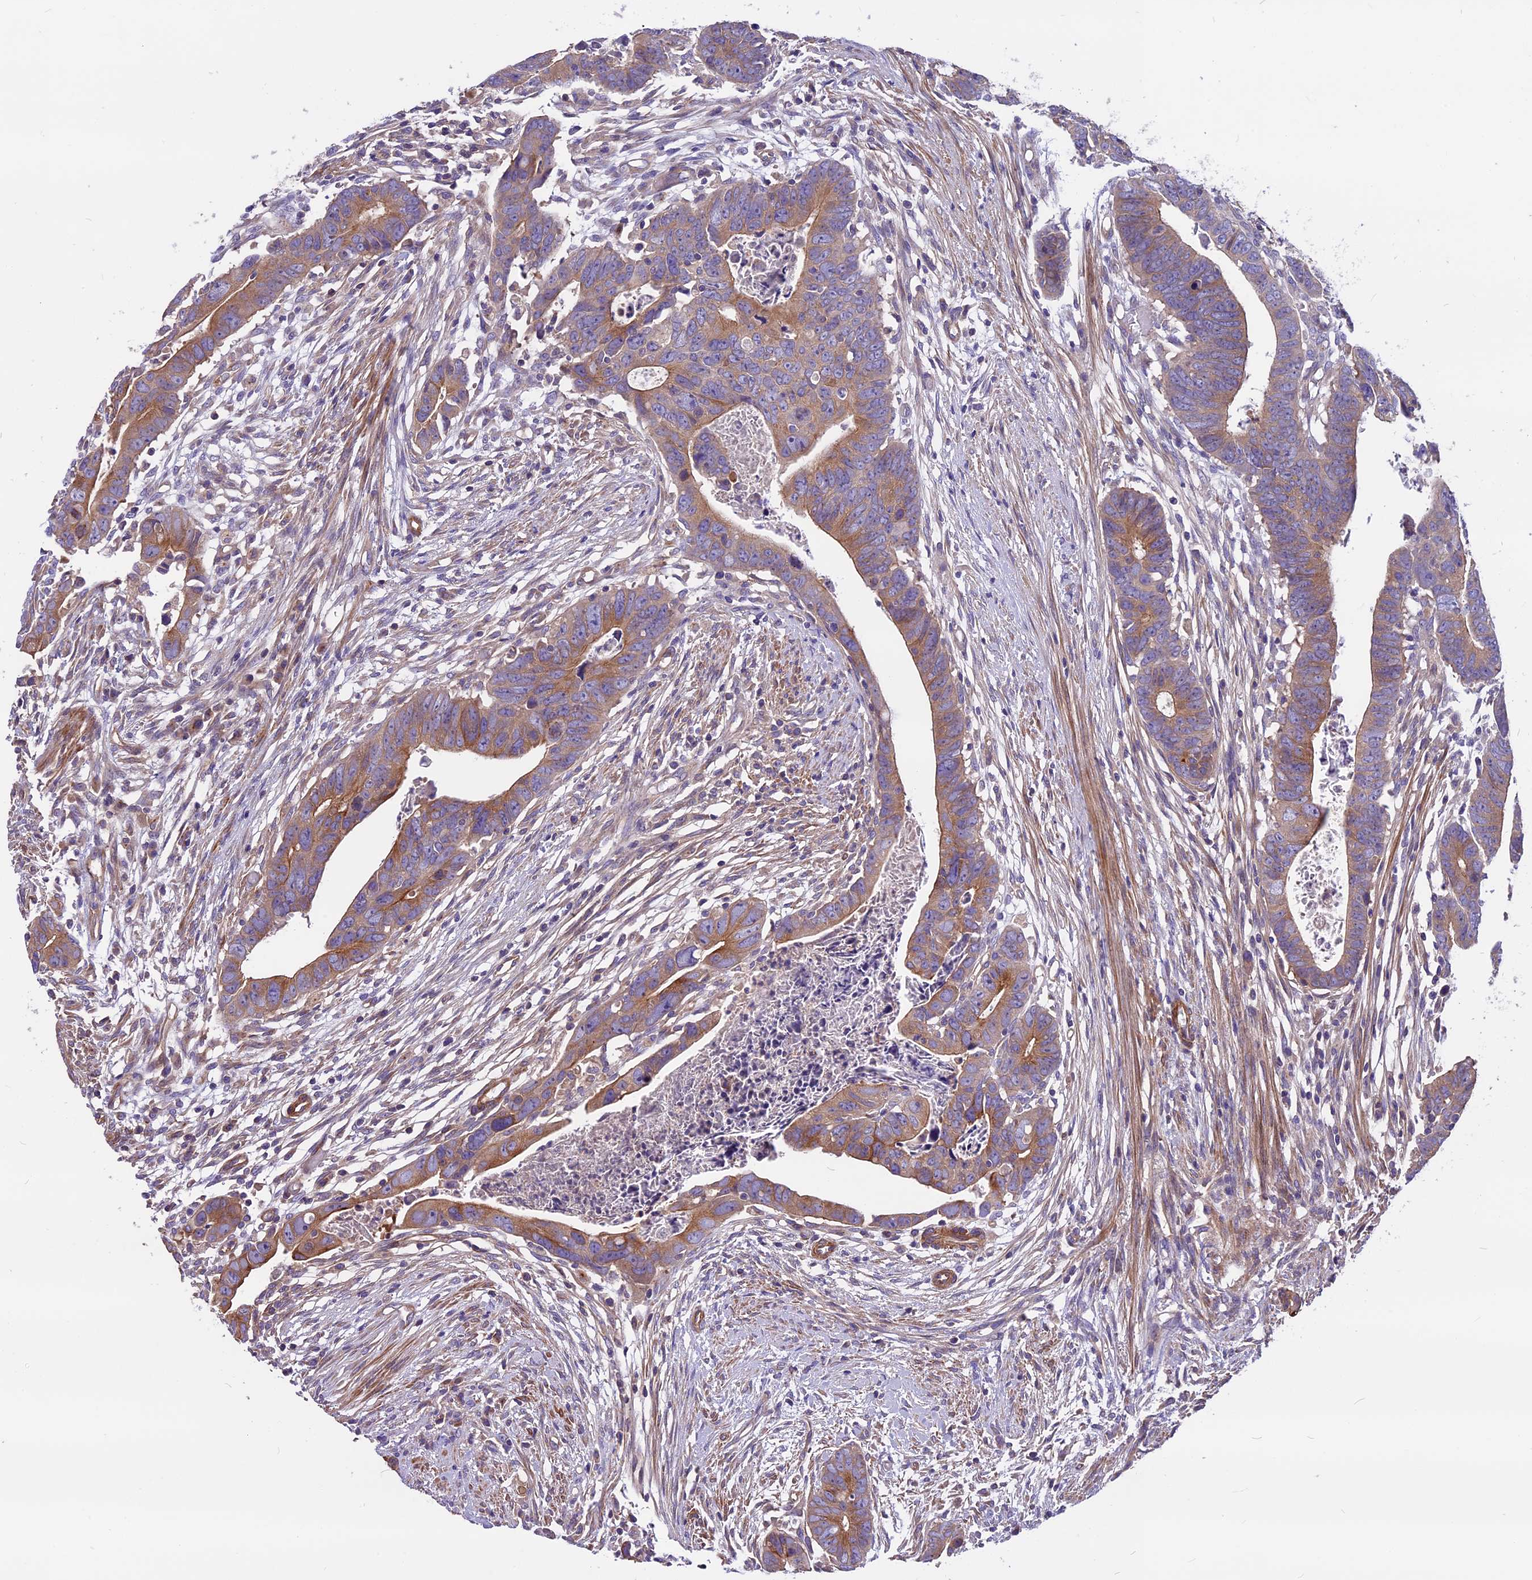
{"staining": {"intensity": "moderate", "quantity": ">75%", "location": "cytoplasmic/membranous"}, "tissue": "colorectal cancer", "cell_type": "Tumor cells", "image_type": "cancer", "snomed": [{"axis": "morphology", "description": "Adenocarcinoma, NOS"}, {"axis": "topography", "description": "Rectum"}], "caption": "Tumor cells show medium levels of moderate cytoplasmic/membranous expression in about >75% of cells in adenocarcinoma (colorectal).", "gene": "ANO3", "patient": {"sex": "female", "age": 65}}